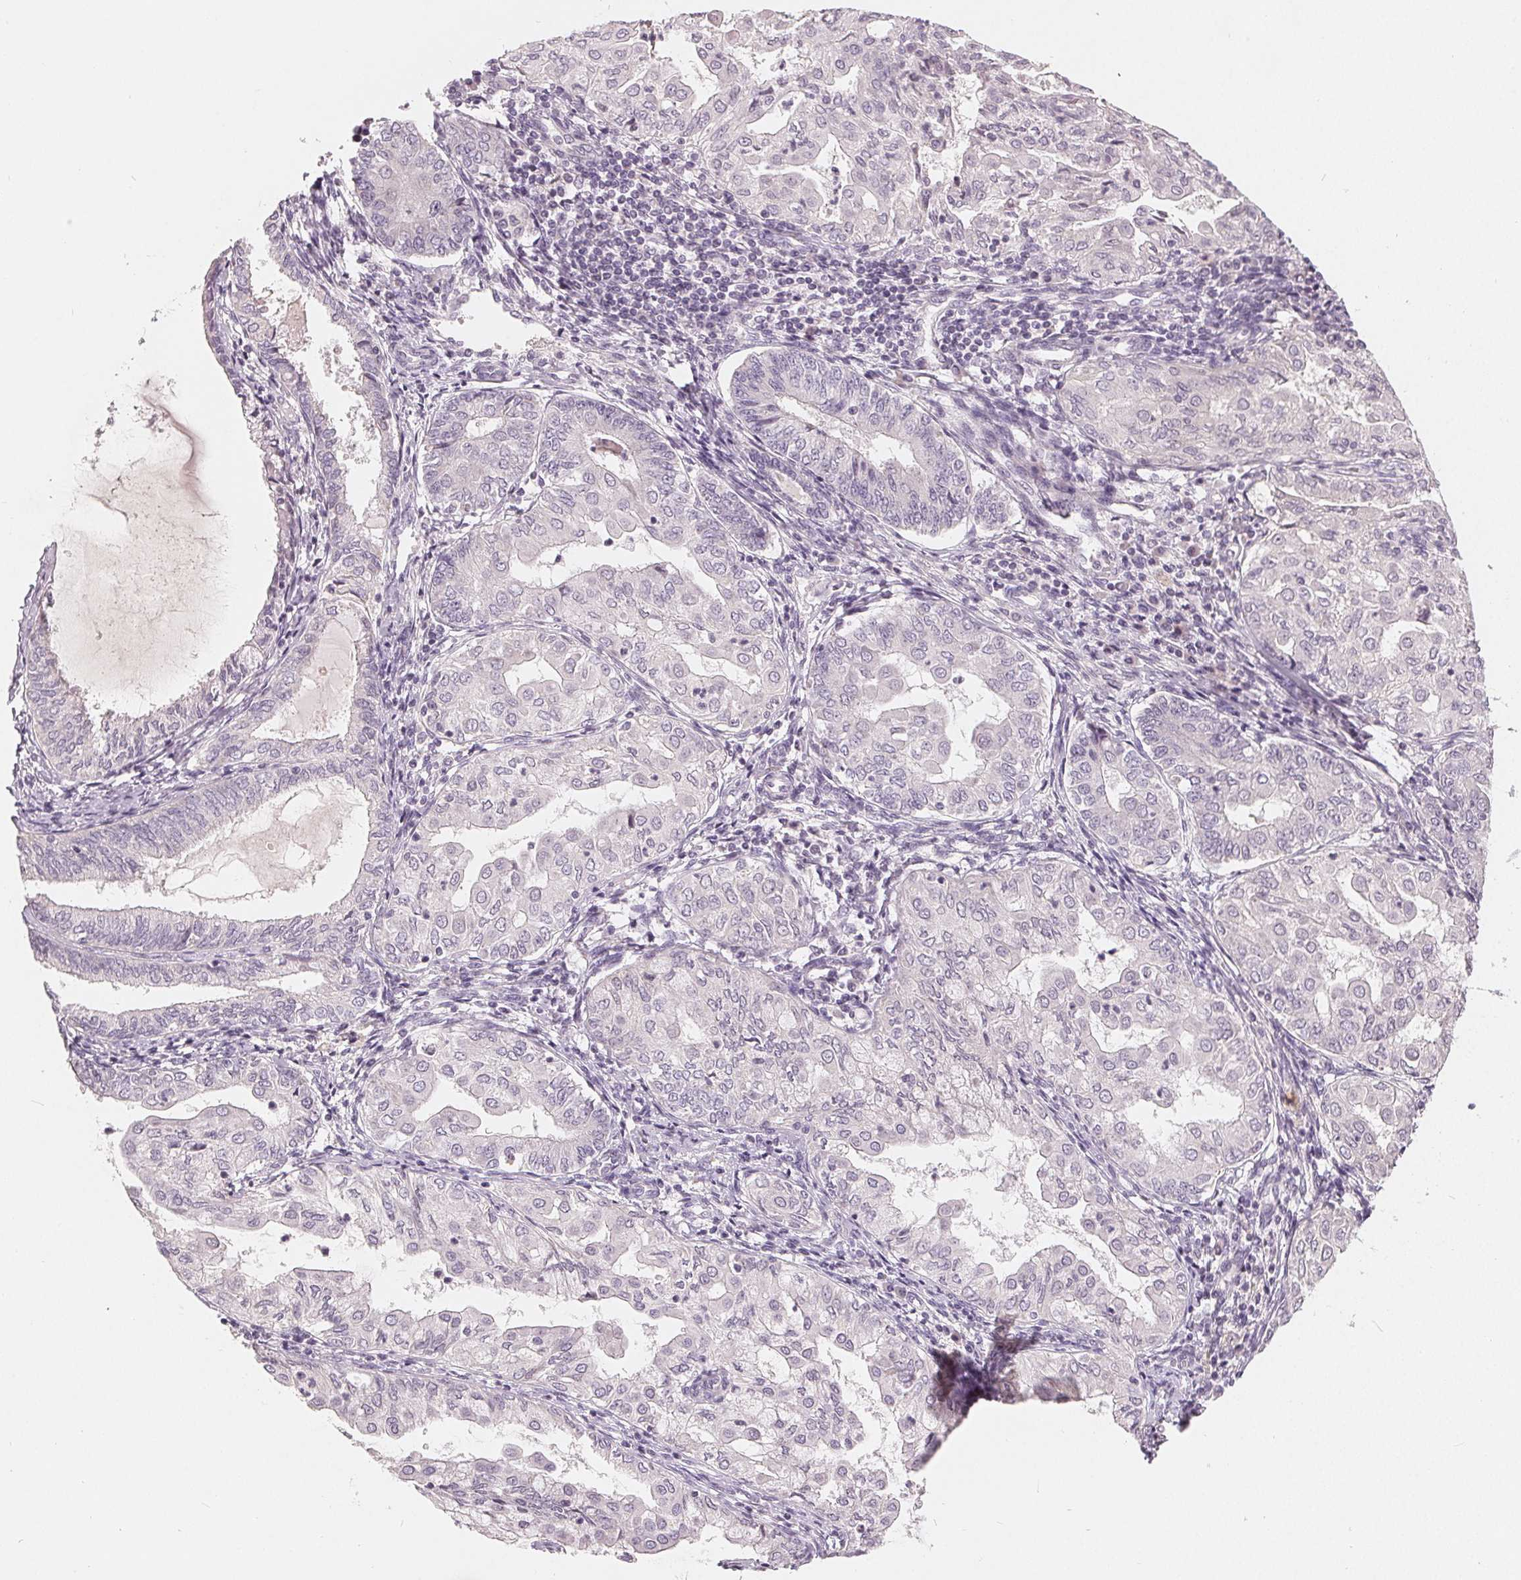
{"staining": {"intensity": "negative", "quantity": "none", "location": "none"}, "tissue": "endometrial cancer", "cell_type": "Tumor cells", "image_type": "cancer", "snomed": [{"axis": "morphology", "description": "Adenocarcinoma, NOS"}, {"axis": "topography", "description": "Endometrium"}], "caption": "The IHC image has no significant positivity in tumor cells of endometrial cancer tissue. Nuclei are stained in blue.", "gene": "TRIM60", "patient": {"sex": "female", "age": 68}}